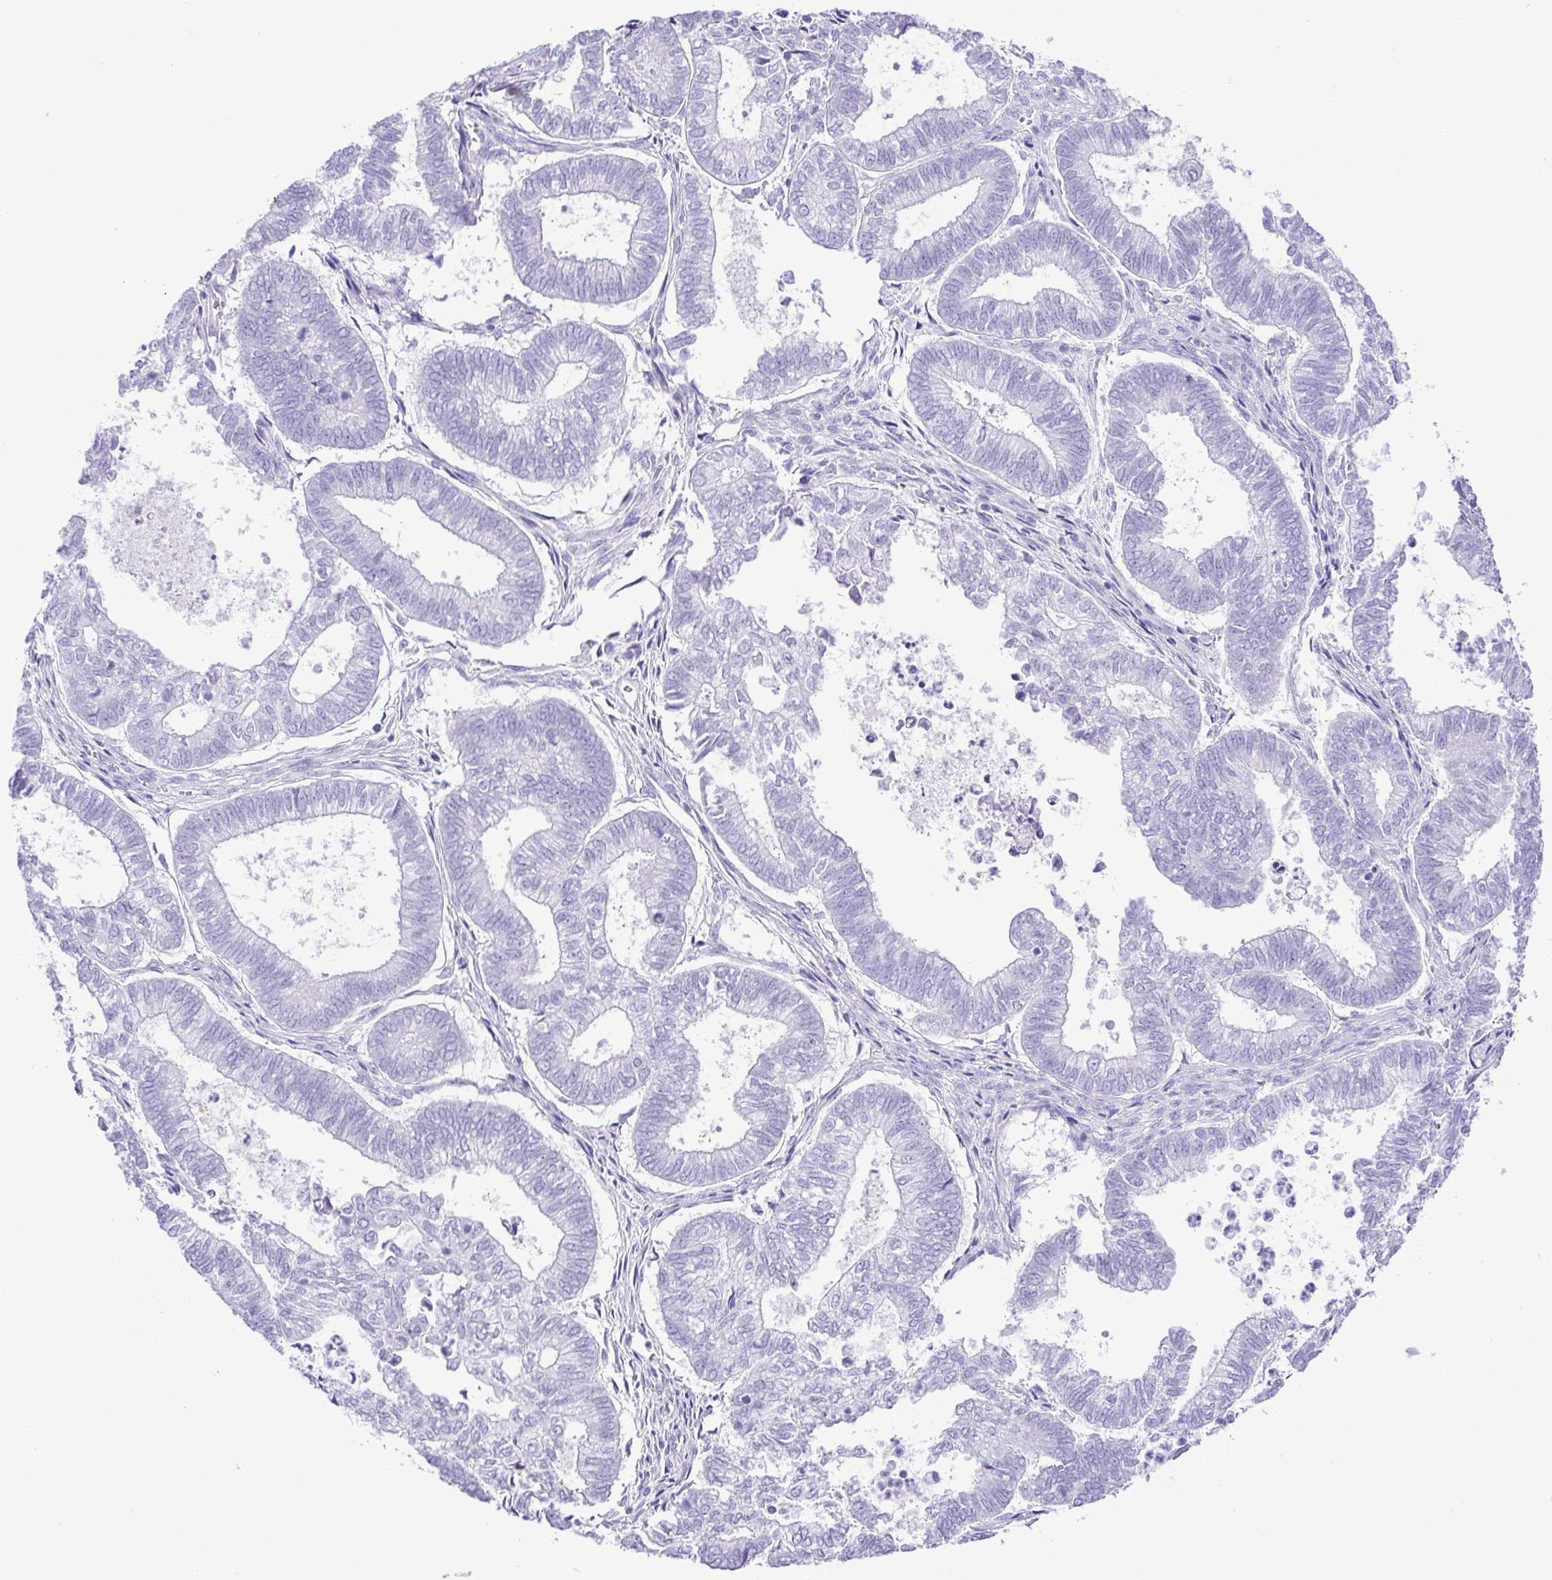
{"staining": {"intensity": "negative", "quantity": "none", "location": "none"}, "tissue": "ovarian cancer", "cell_type": "Tumor cells", "image_type": "cancer", "snomed": [{"axis": "morphology", "description": "Carcinoma, endometroid"}, {"axis": "topography", "description": "Ovary"}], "caption": "High power microscopy image of an immunohistochemistry (IHC) image of ovarian cancer (endometroid carcinoma), revealing no significant staining in tumor cells. (Immunohistochemistry (ihc), brightfield microscopy, high magnification).", "gene": "CDSN", "patient": {"sex": "female", "age": 64}}